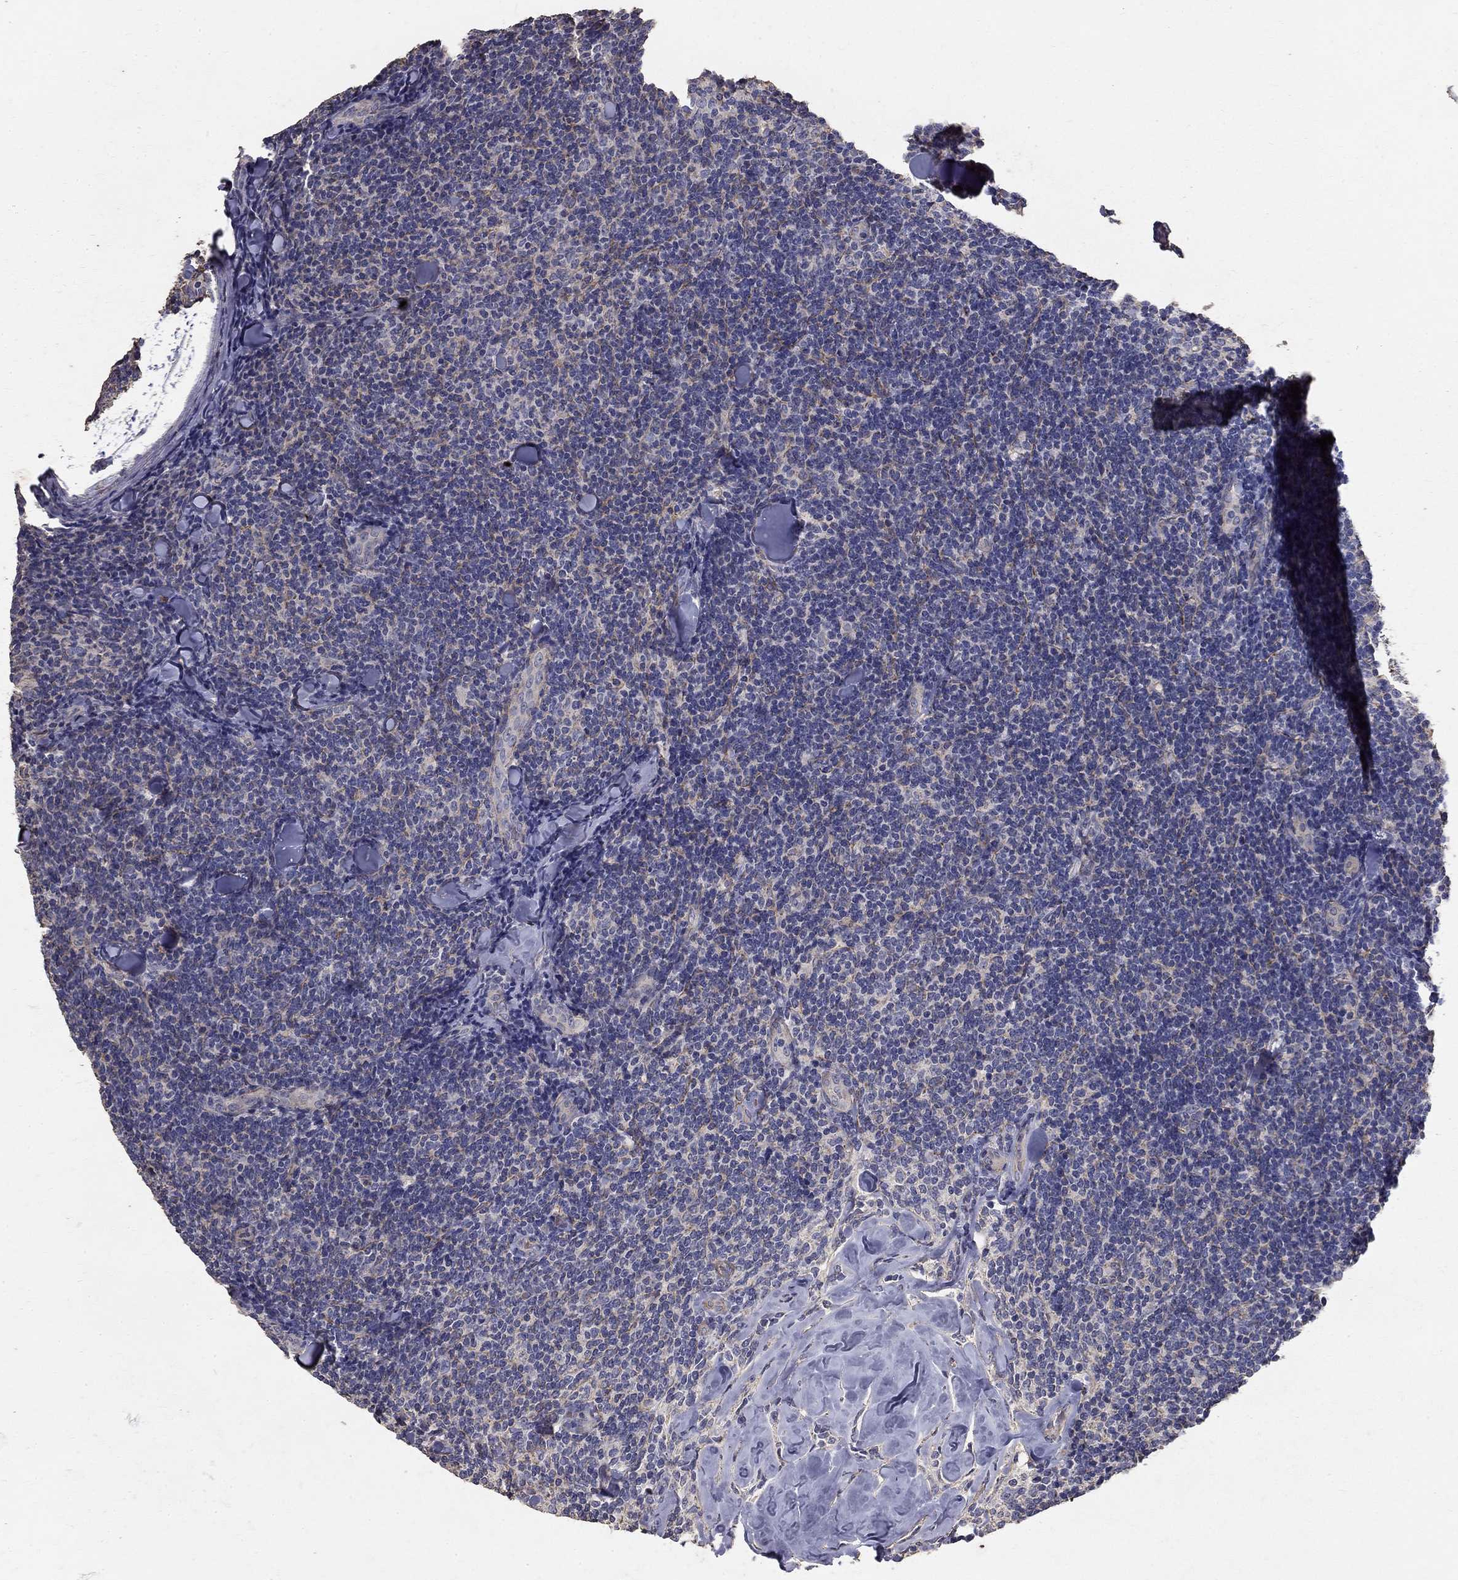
{"staining": {"intensity": "negative", "quantity": "none", "location": "none"}, "tissue": "lymphoma", "cell_type": "Tumor cells", "image_type": "cancer", "snomed": [{"axis": "morphology", "description": "Malignant lymphoma, non-Hodgkin's type, Low grade"}, {"axis": "topography", "description": "Lymph node"}], "caption": "Protein analysis of malignant lymphoma, non-Hodgkin's type (low-grade) shows no significant staining in tumor cells. The staining was performed using DAB (3,3'-diaminobenzidine) to visualize the protein expression in brown, while the nuclei were stained in blue with hematoxylin (Magnification: 20x).", "gene": "MPP2", "patient": {"sex": "female", "age": 56}}